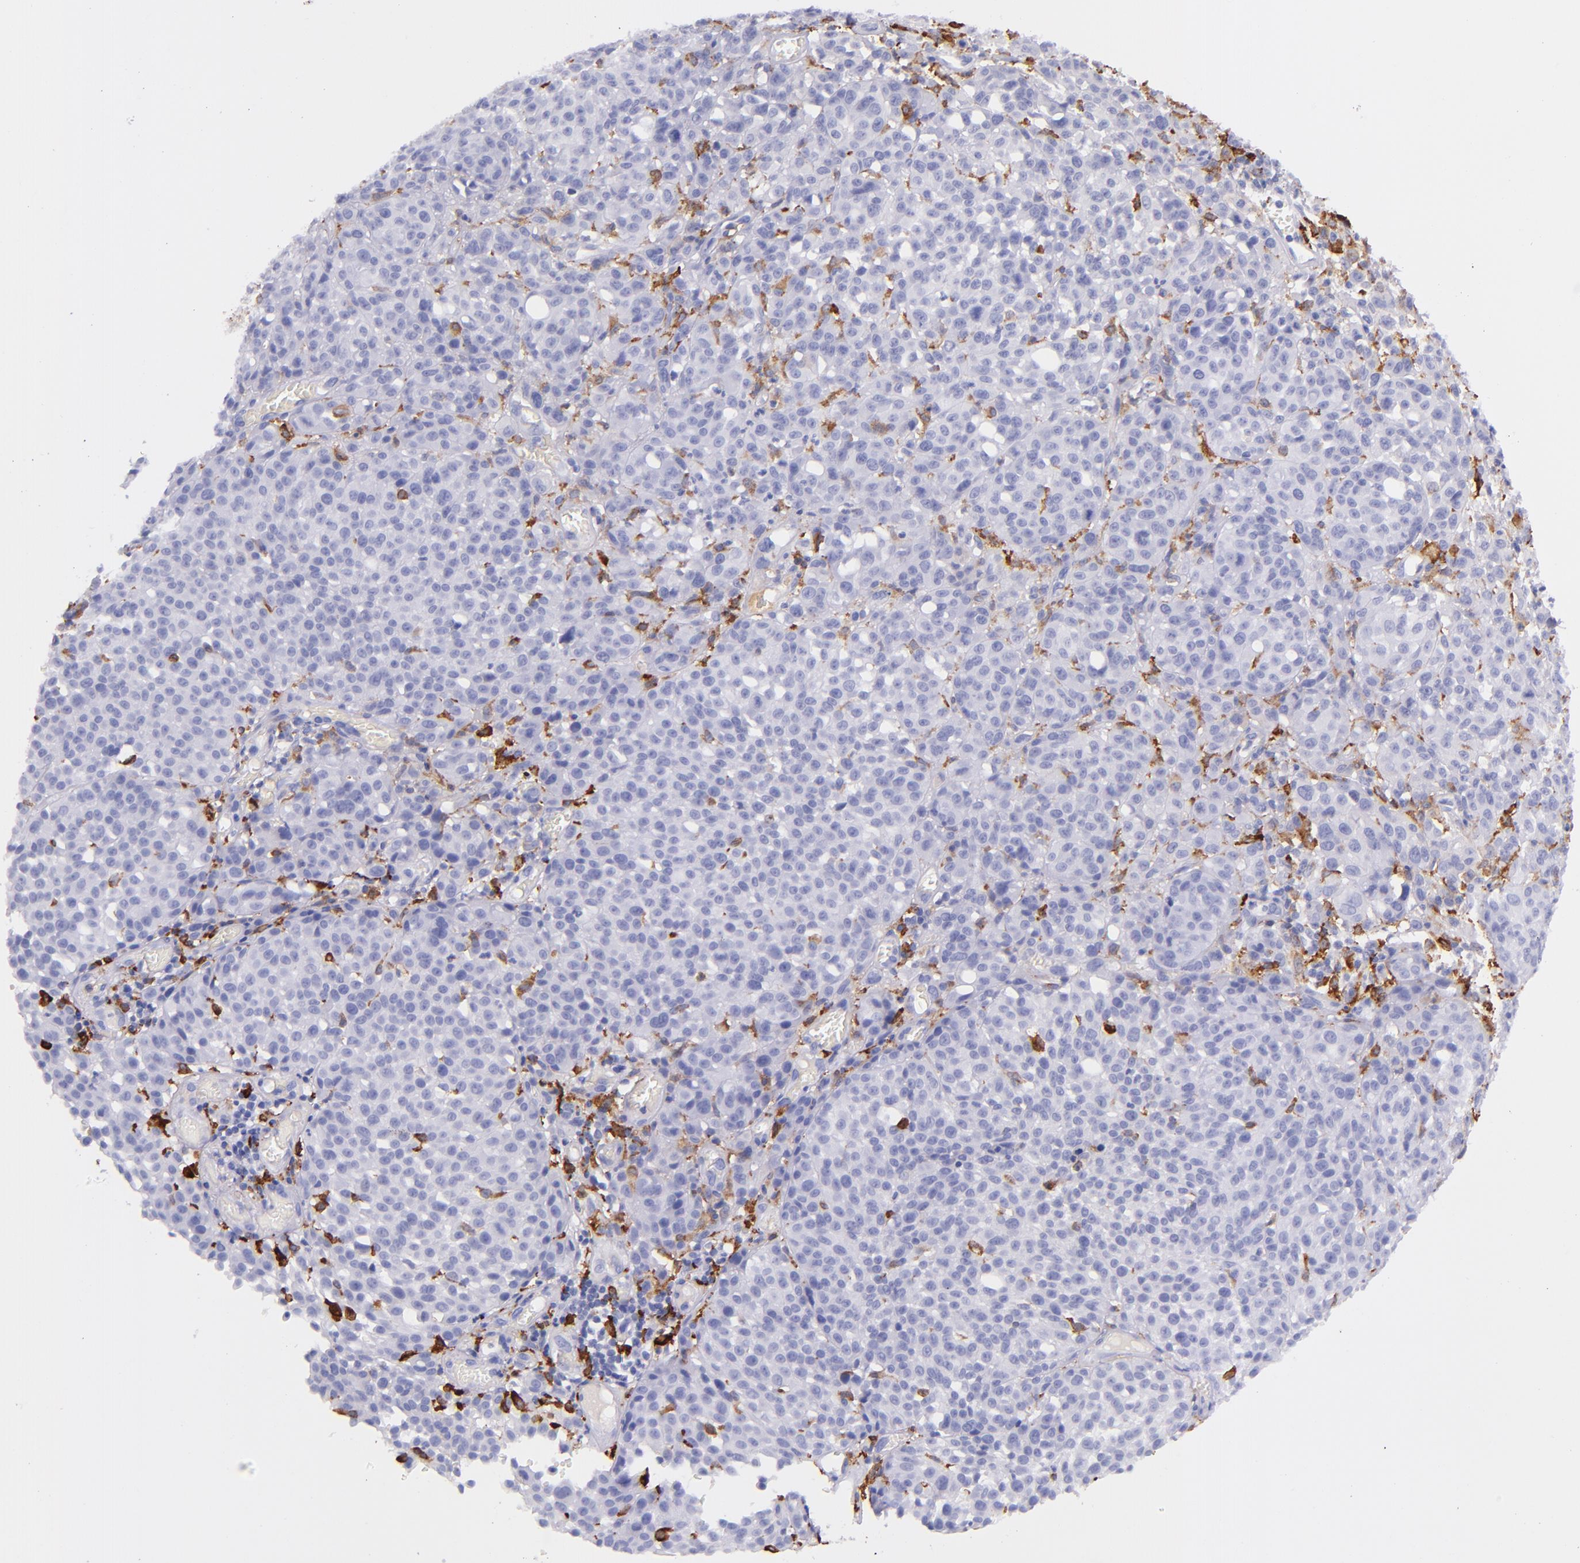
{"staining": {"intensity": "negative", "quantity": "none", "location": "none"}, "tissue": "melanoma", "cell_type": "Tumor cells", "image_type": "cancer", "snomed": [{"axis": "morphology", "description": "Malignant melanoma, NOS"}, {"axis": "topography", "description": "Skin"}], "caption": "Human malignant melanoma stained for a protein using immunohistochemistry demonstrates no expression in tumor cells.", "gene": "CD163", "patient": {"sex": "female", "age": 49}}